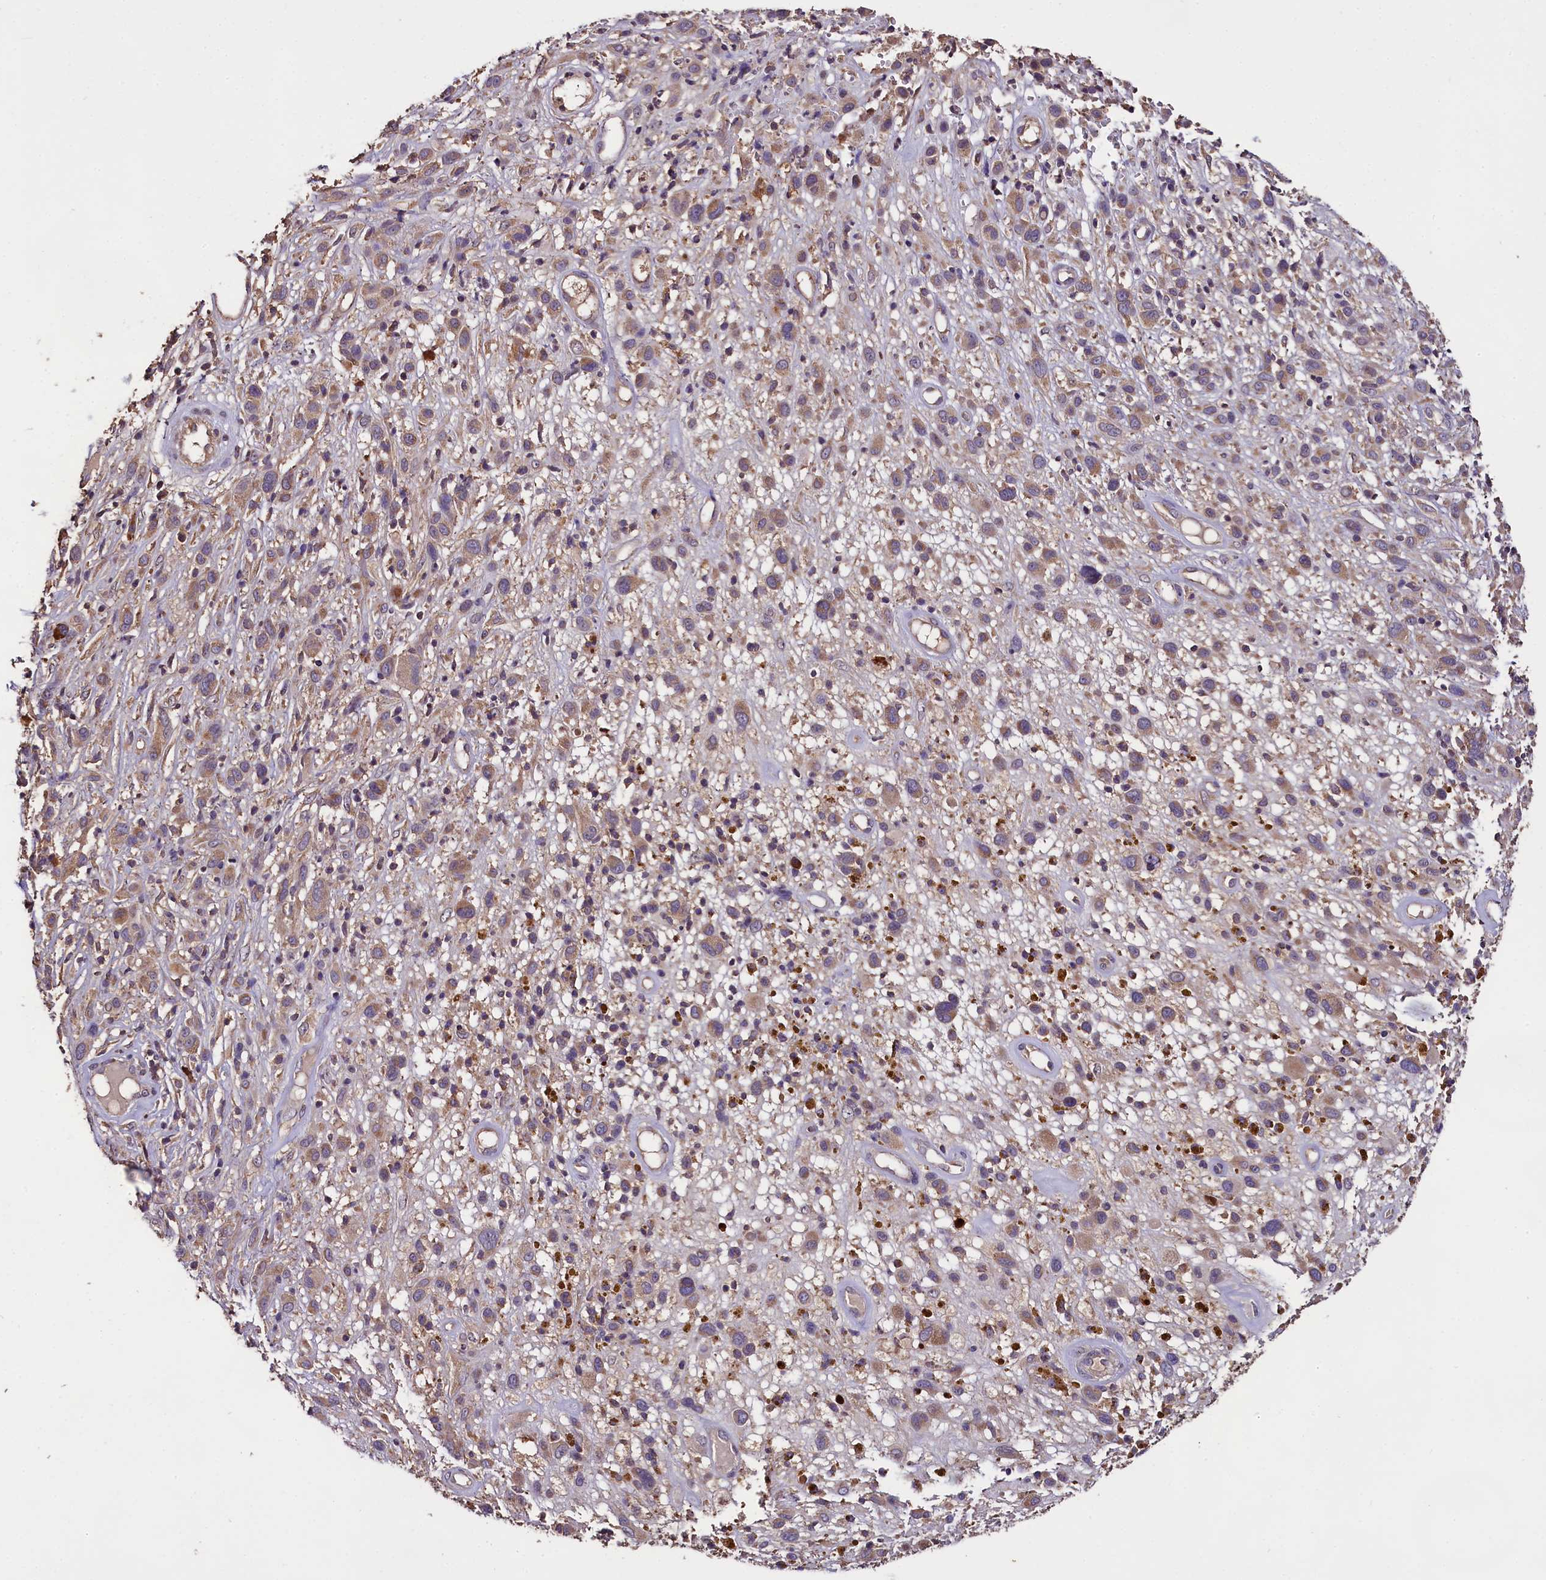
{"staining": {"intensity": "moderate", "quantity": "25%-75%", "location": "cytoplasmic/membranous"}, "tissue": "melanoma", "cell_type": "Tumor cells", "image_type": "cancer", "snomed": [{"axis": "morphology", "description": "Malignant melanoma, NOS"}, {"axis": "topography", "description": "Skin of trunk"}], "caption": "Malignant melanoma stained with DAB IHC shows medium levels of moderate cytoplasmic/membranous positivity in approximately 25%-75% of tumor cells.", "gene": "ENKD1", "patient": {"sex": "male", "age": 71}}